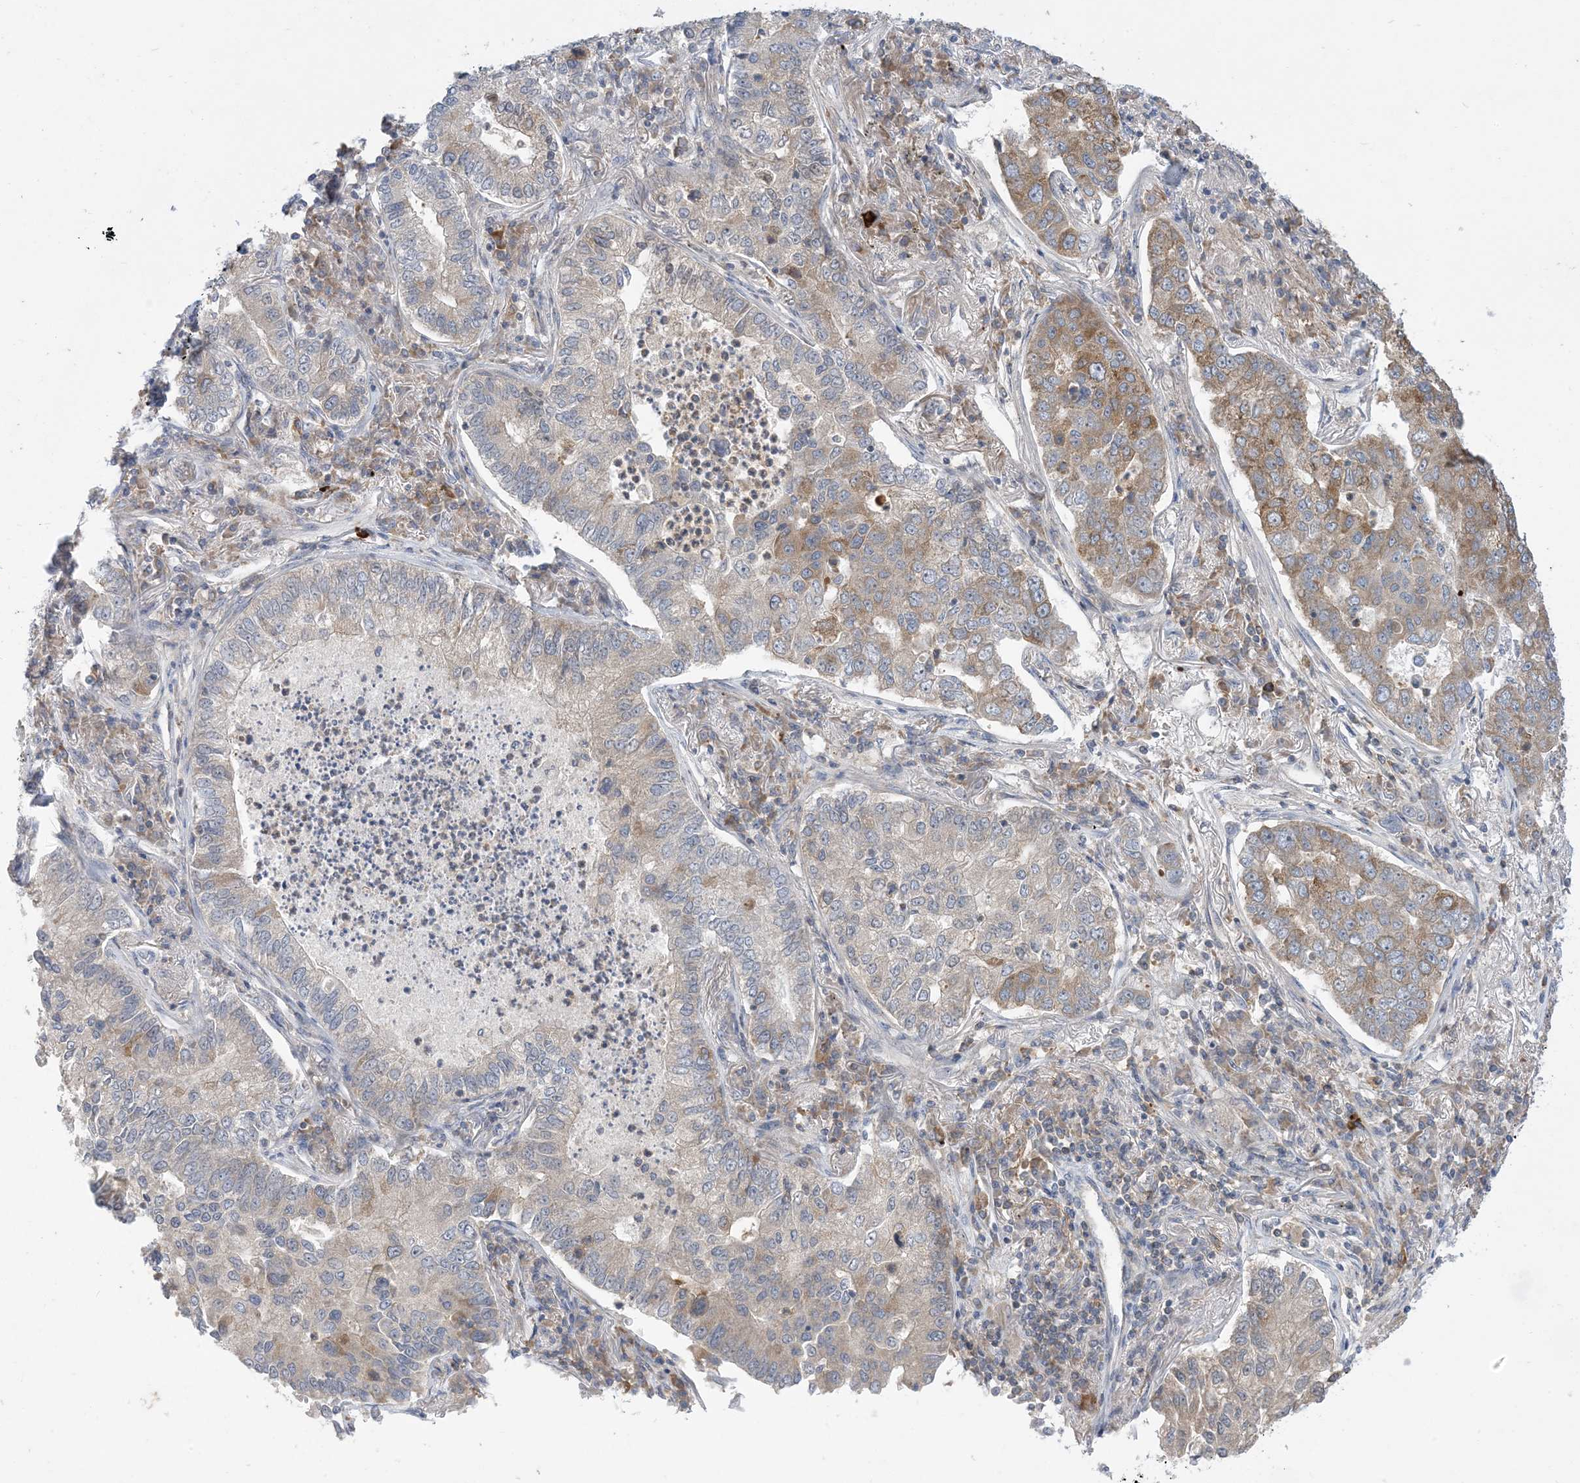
{"staining": {"intensity": "moderate", "quantity": "<25%", "location": "cytoplasmic/membranous"}, "tissue": "lung cancer", "cell_type": "Tumor cells", "image_type": "cancer", "snomed": [{"axis": "morphology", "description": "Adenocarcinoma, NOS"}, {"axis": "topography", "description": "Lung"}], "caption": "DAB (3,3'-diaminobenzidine) immunohistochemical staining of adenocarcinoma (lung) shows moderate cytoplasmic/membranous protein positivity in approximately <25% of tumor cells. Using DAB (3,3'-diaminobenzidine) (brown) and hematoxylin (blue) stains, captured at high magnification using brightfield microscopy.", "gene": "AOC1", "patient": {"sex": "male", "age": 49}}